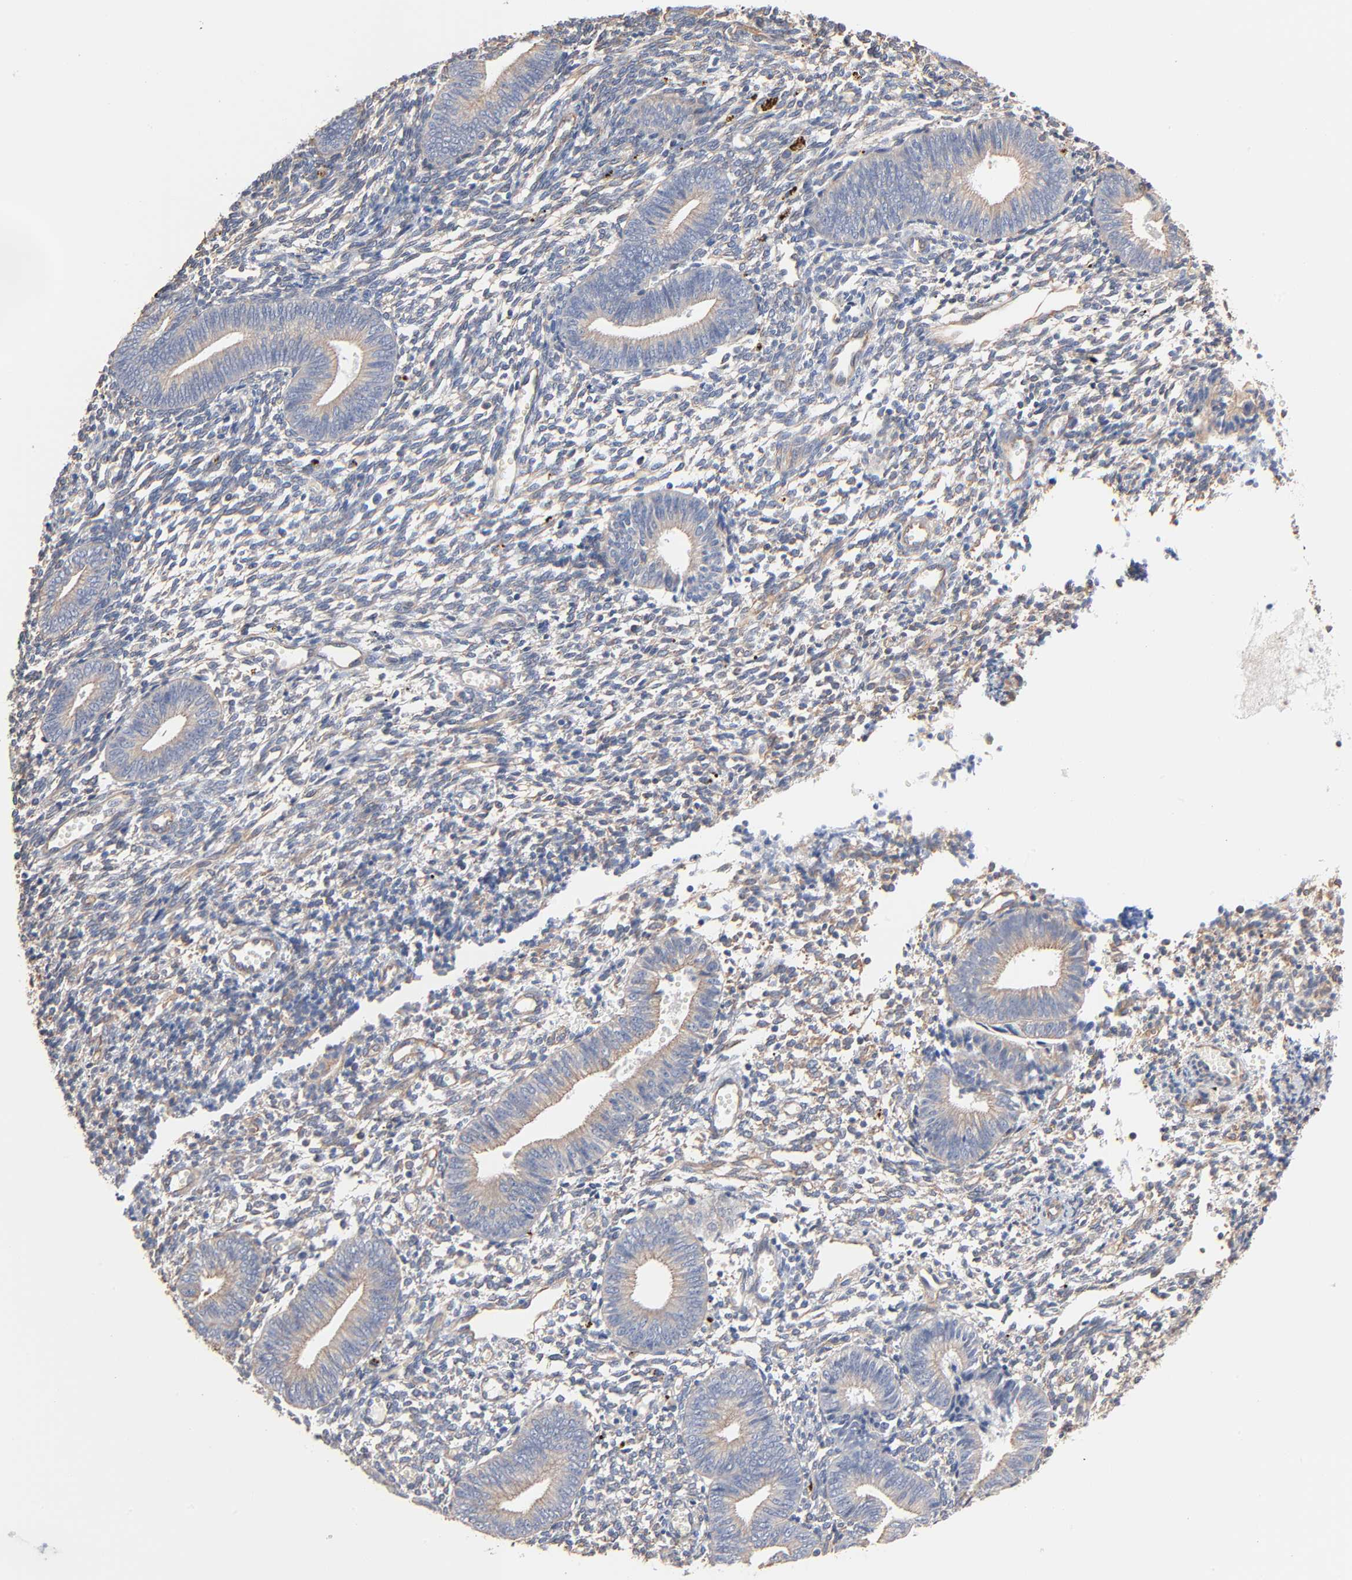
{"staining": {"intensity": "weak", "quantity": "25%-75%", "location": "cytoplasmic/membranous"}, "tissue": "endometrium", "cell_type": "Cells in endometrial stroma", "image_type": "normal", "snomed": [{"axis": "morphology", "description": "Normal tissue, NOS"}, {"axis": "topography", "description": "Uterus"}, {"axis": "topography", "description": "Endometrium"}], "caption": "Endometrium stained with DAB IHC reveals low levels of weak cytoplasmic/membranous staining in about 25%-75% of cells in endometrial stroma.", "gene": "ABCD4", "patient": {"sex": "female", "age": 33}}